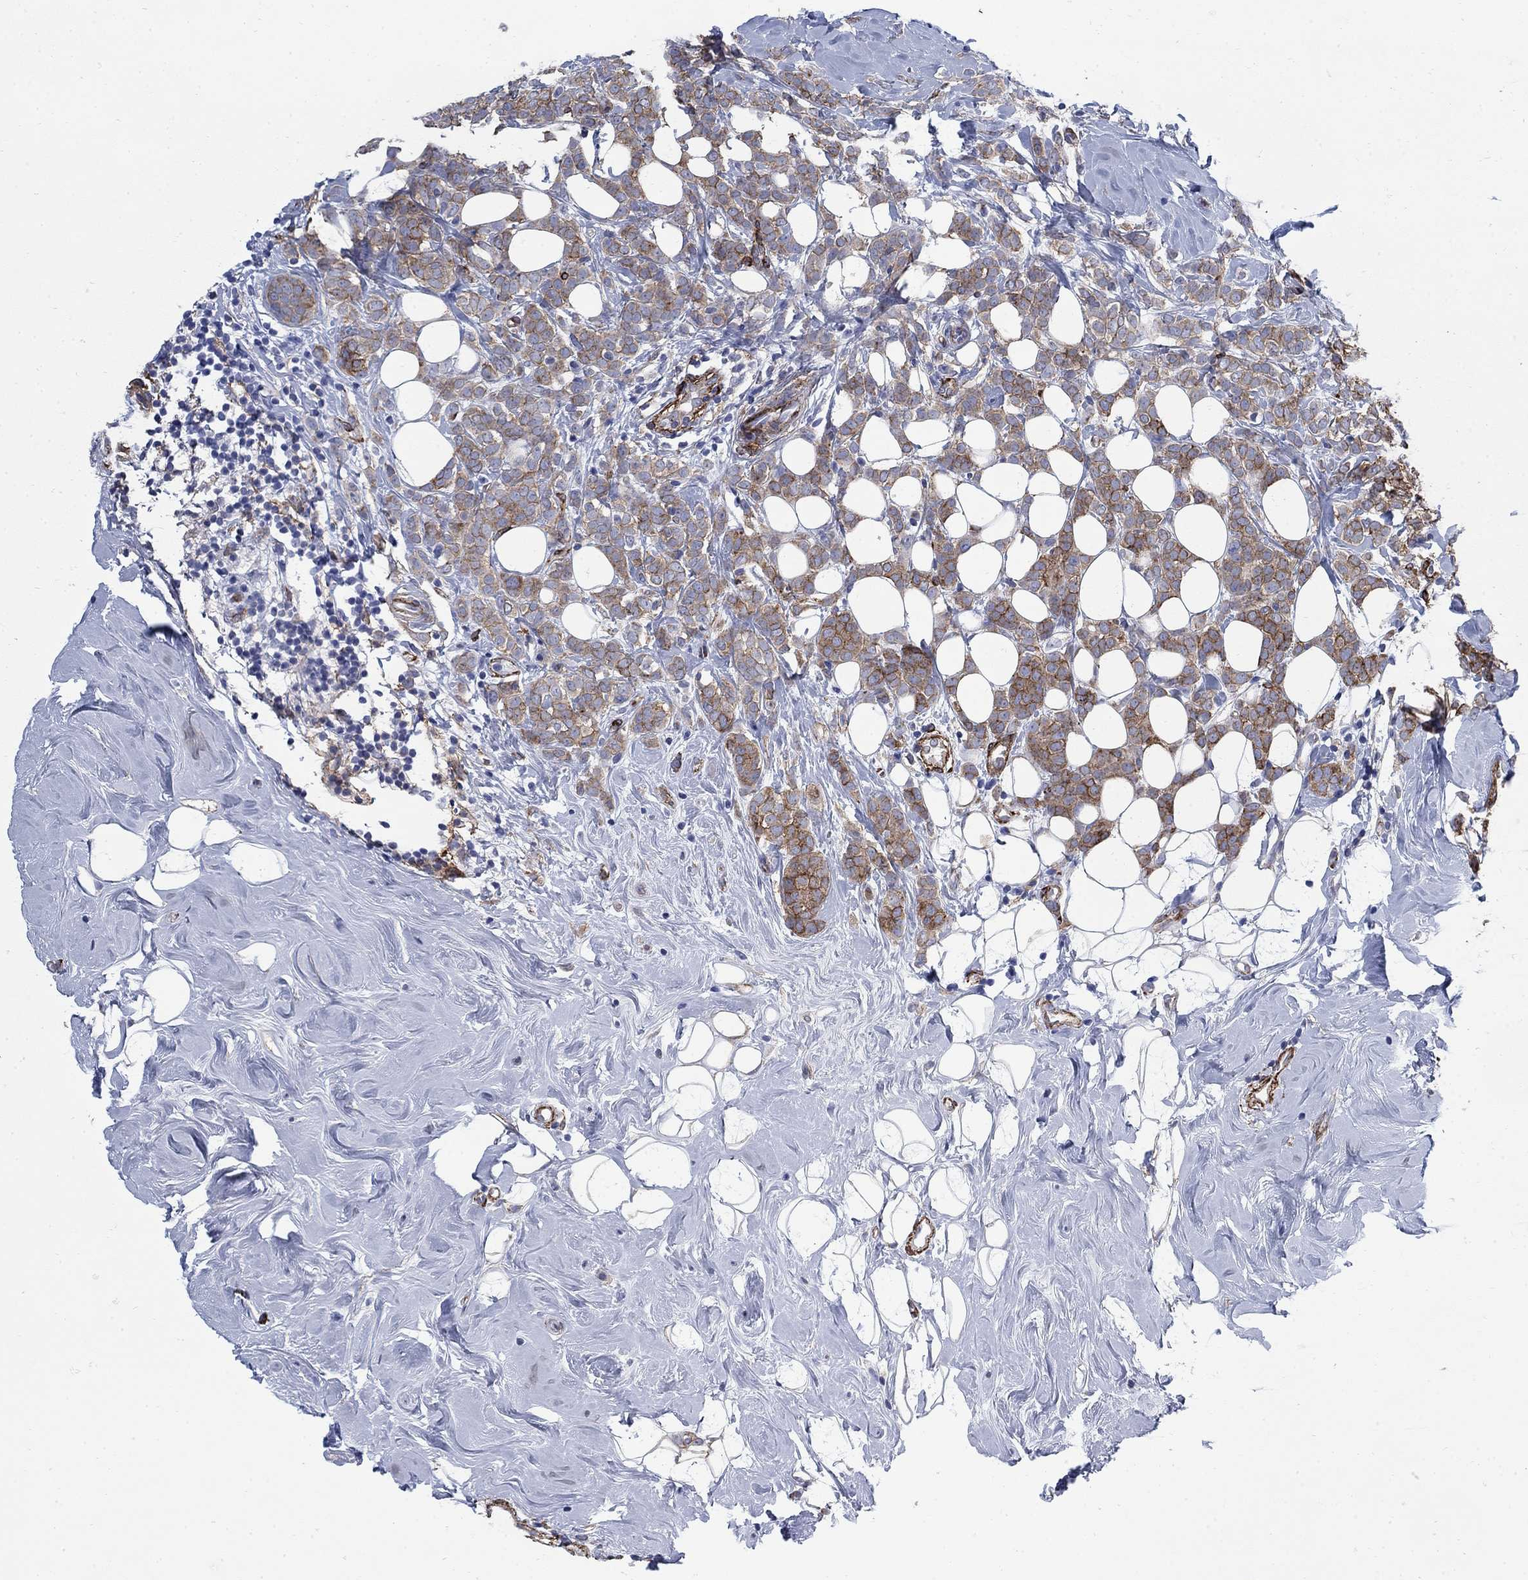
{"staining": {"intensity": "moderate", "quantity": ">75%", "location": "cytoplasmic/membranous"}, "tissue": "breast cancer", "cell_type": "Tumor cells", "image_type": "cancer", "snomed": [{"axis": "morphology", "description": "Lobular carcinoma"}, {"axis": "topography", "description": "Breast"}], "caption": "High-magnification brightfield microscopy of breast cancer (lobular carcinoma) stained with DAB (3,3'-diaminobenzidine) (brown) and counterstained with hematoxylin (blue). tumor cells exhibit moderate cytoplasmic/membranous positivity is appreciated in approximately>75% of cells.", "gene": "SEPTIN8", "patient": {"sex": "female", "age": 49}}